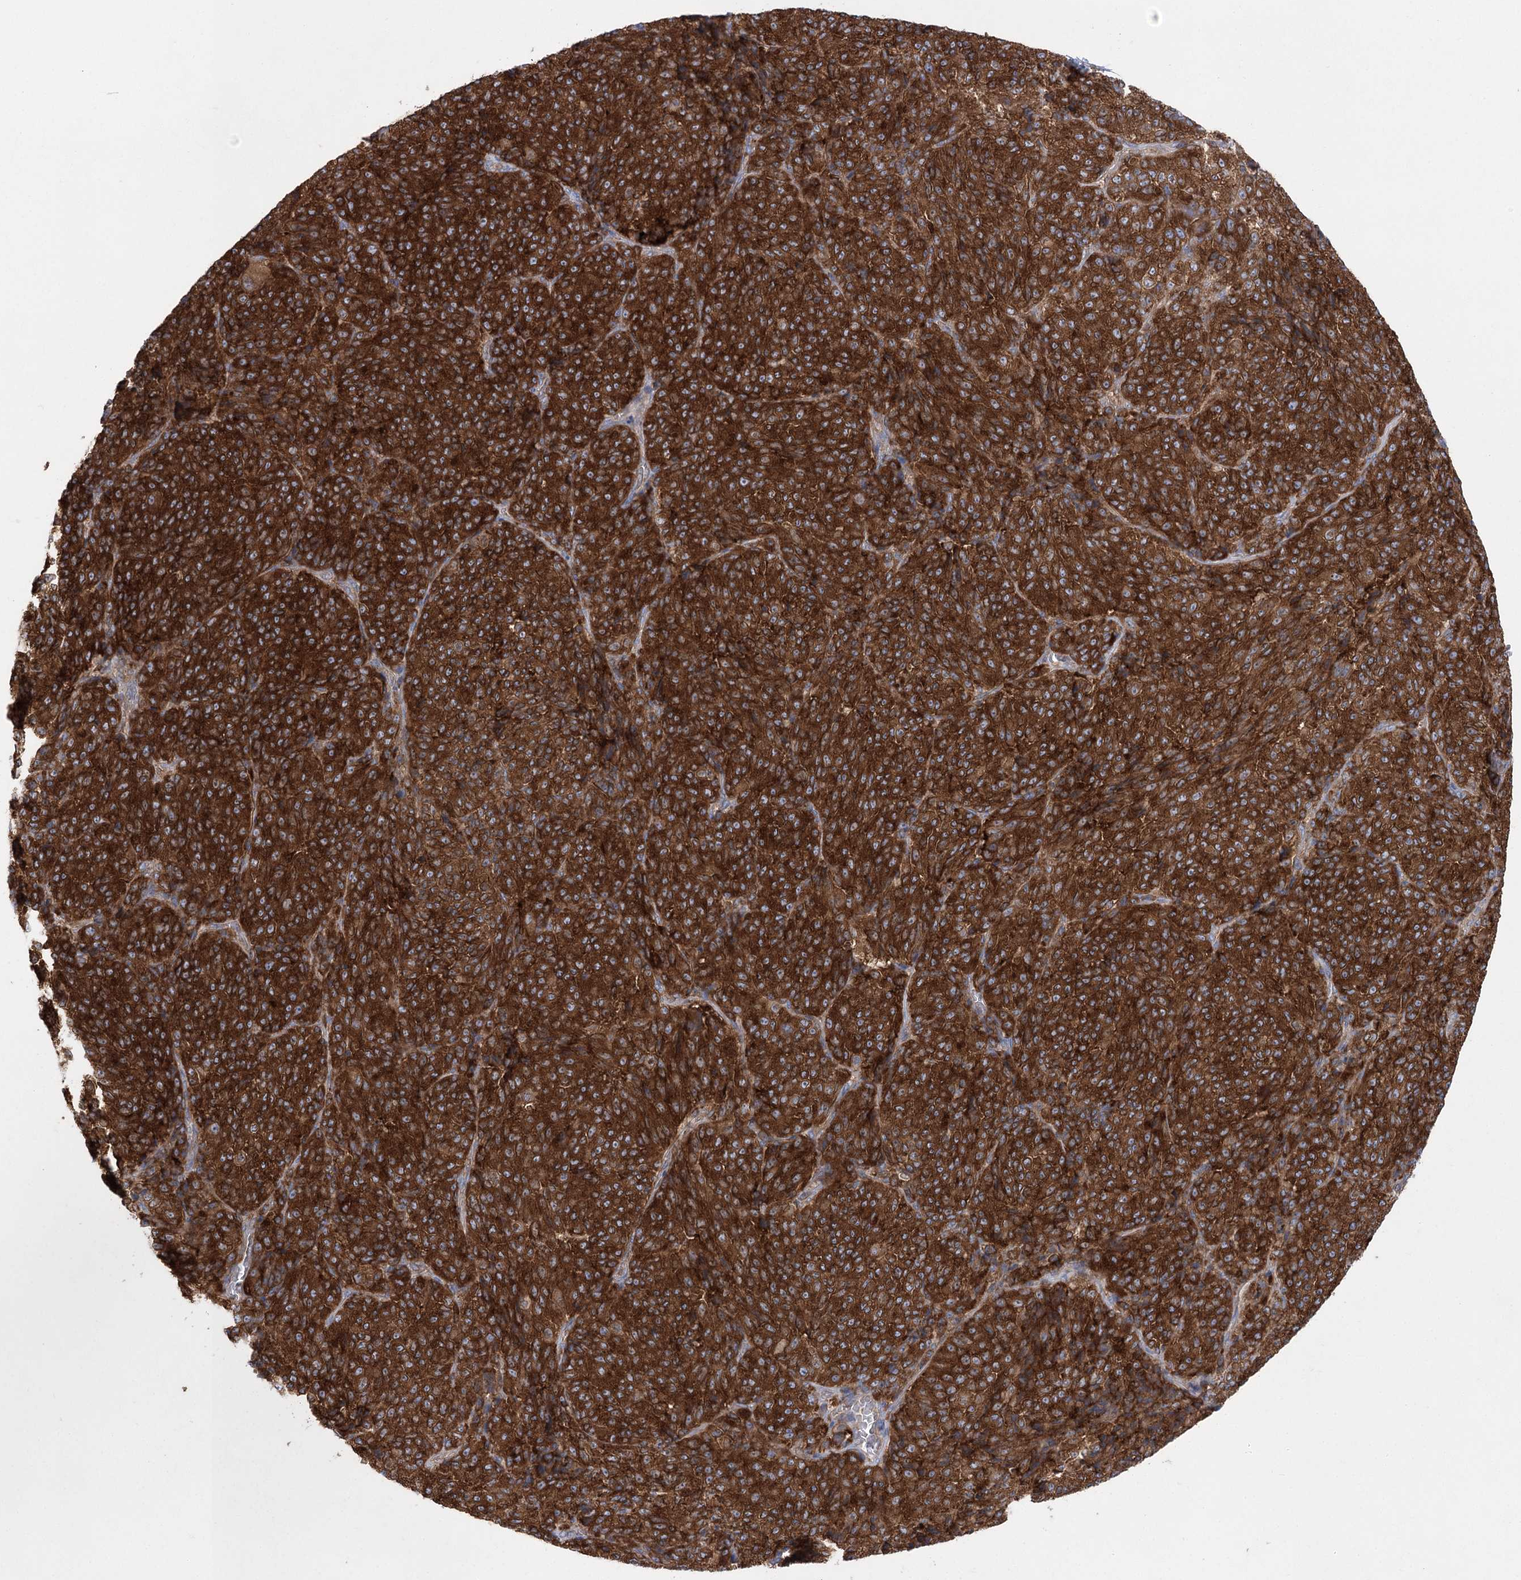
{"staining": {"intensity": "strong", "quantity": ">75%", "location": "cytoplasmic/membranous"}, "tissue": "melanoma", "cell_type": "Tumor cells", "image_type": "cancer", "snomed": [{"axis": "morphology", "description": "Malignant melanoma, Metastatic site"}, {"axis": "topography", "description": "Brain"}], "caption": "An image of malignant melanoma (metastatic site) stained for a protein reveals strong cytoplasmic/membranous brown staining in tumor cells.", "gene": "EIF3A", "patient": {"sex": "female", "age": 56}}